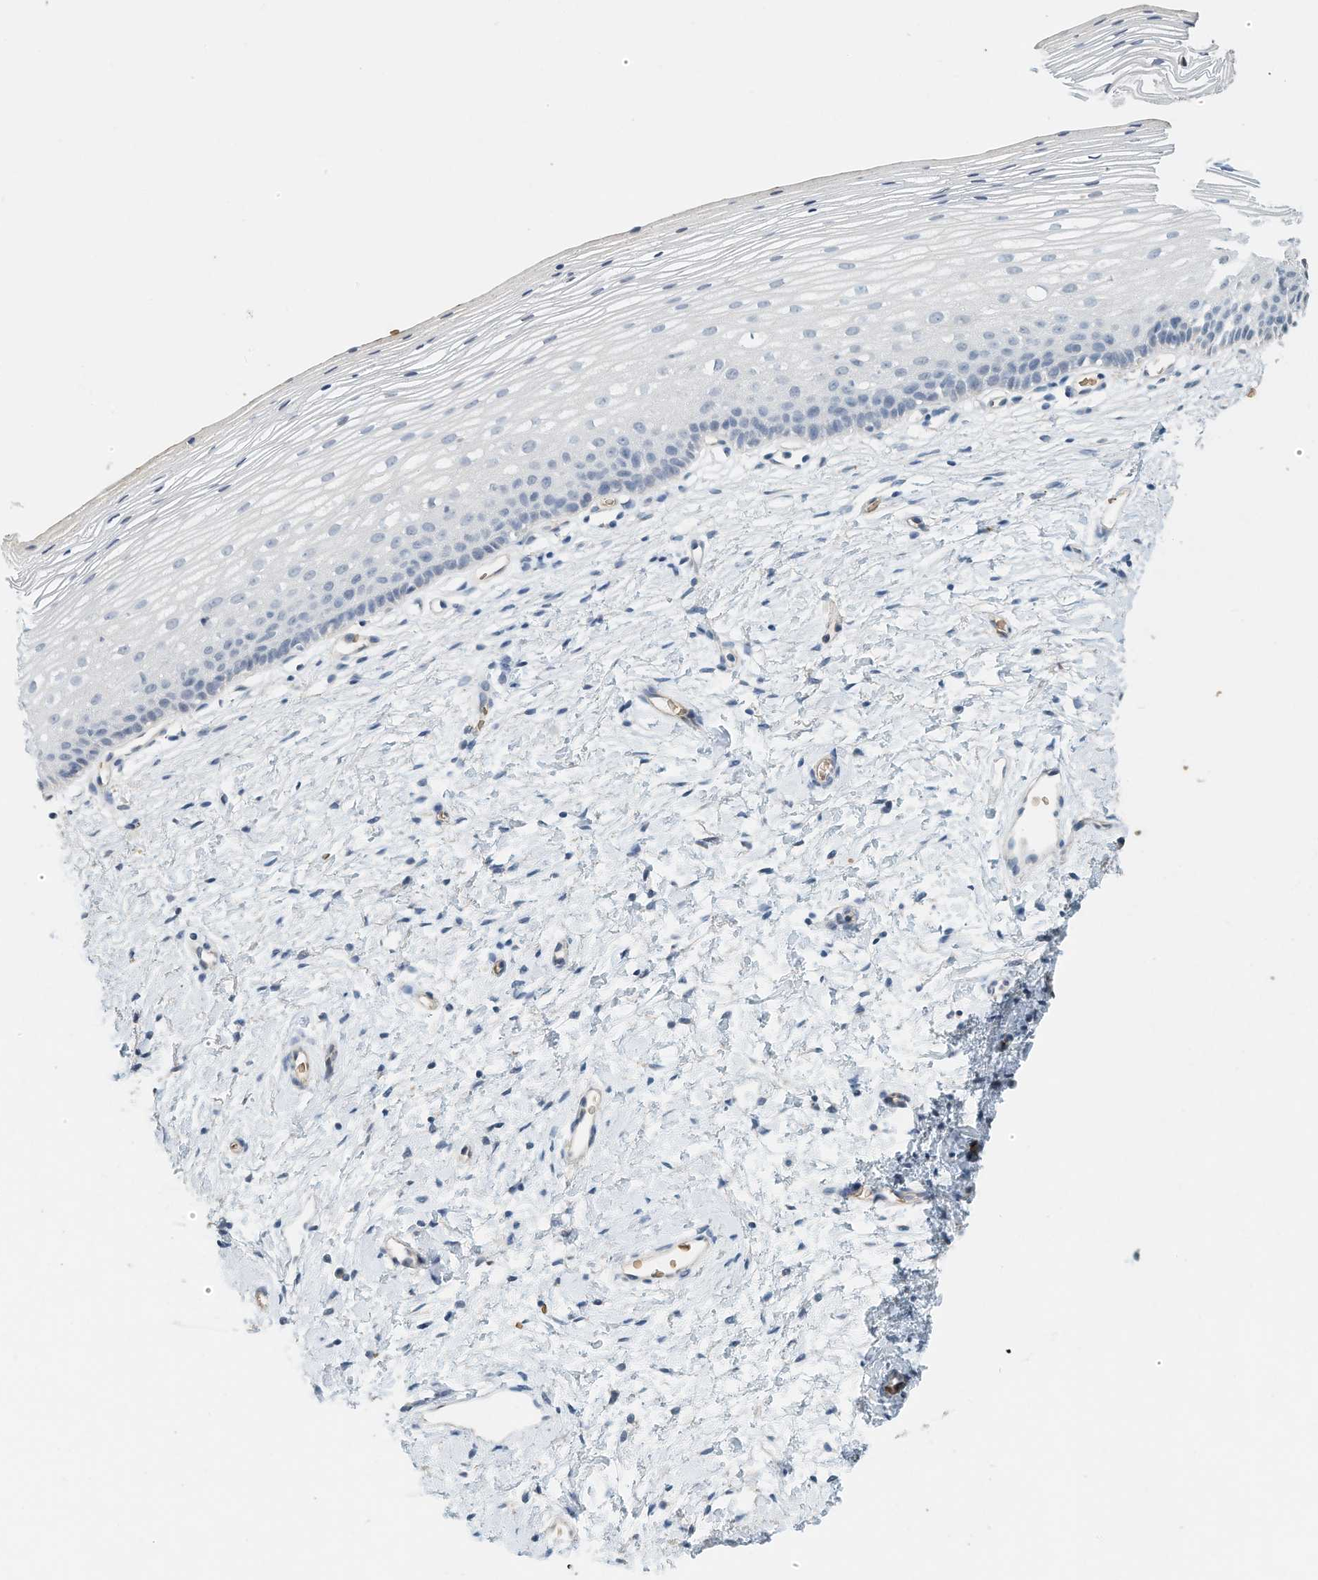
{"staining": {"intensity": "negative", "quantity": "none", "location": "none"}, "tissue": "cervix", "cell_type": "Glandular cells", "image_type": "normal", "snomed": [{"axis": "morphology", "description": "Normal tissue, NOS"}, {"axis": "topography", "description": "Cervix"}], "caption": "Immunohistochemical staining of benign human cervix displays no significant expression in glandular cells.", "gene": "RCAN3", "patient": {"sex": "female", "age": 72}}